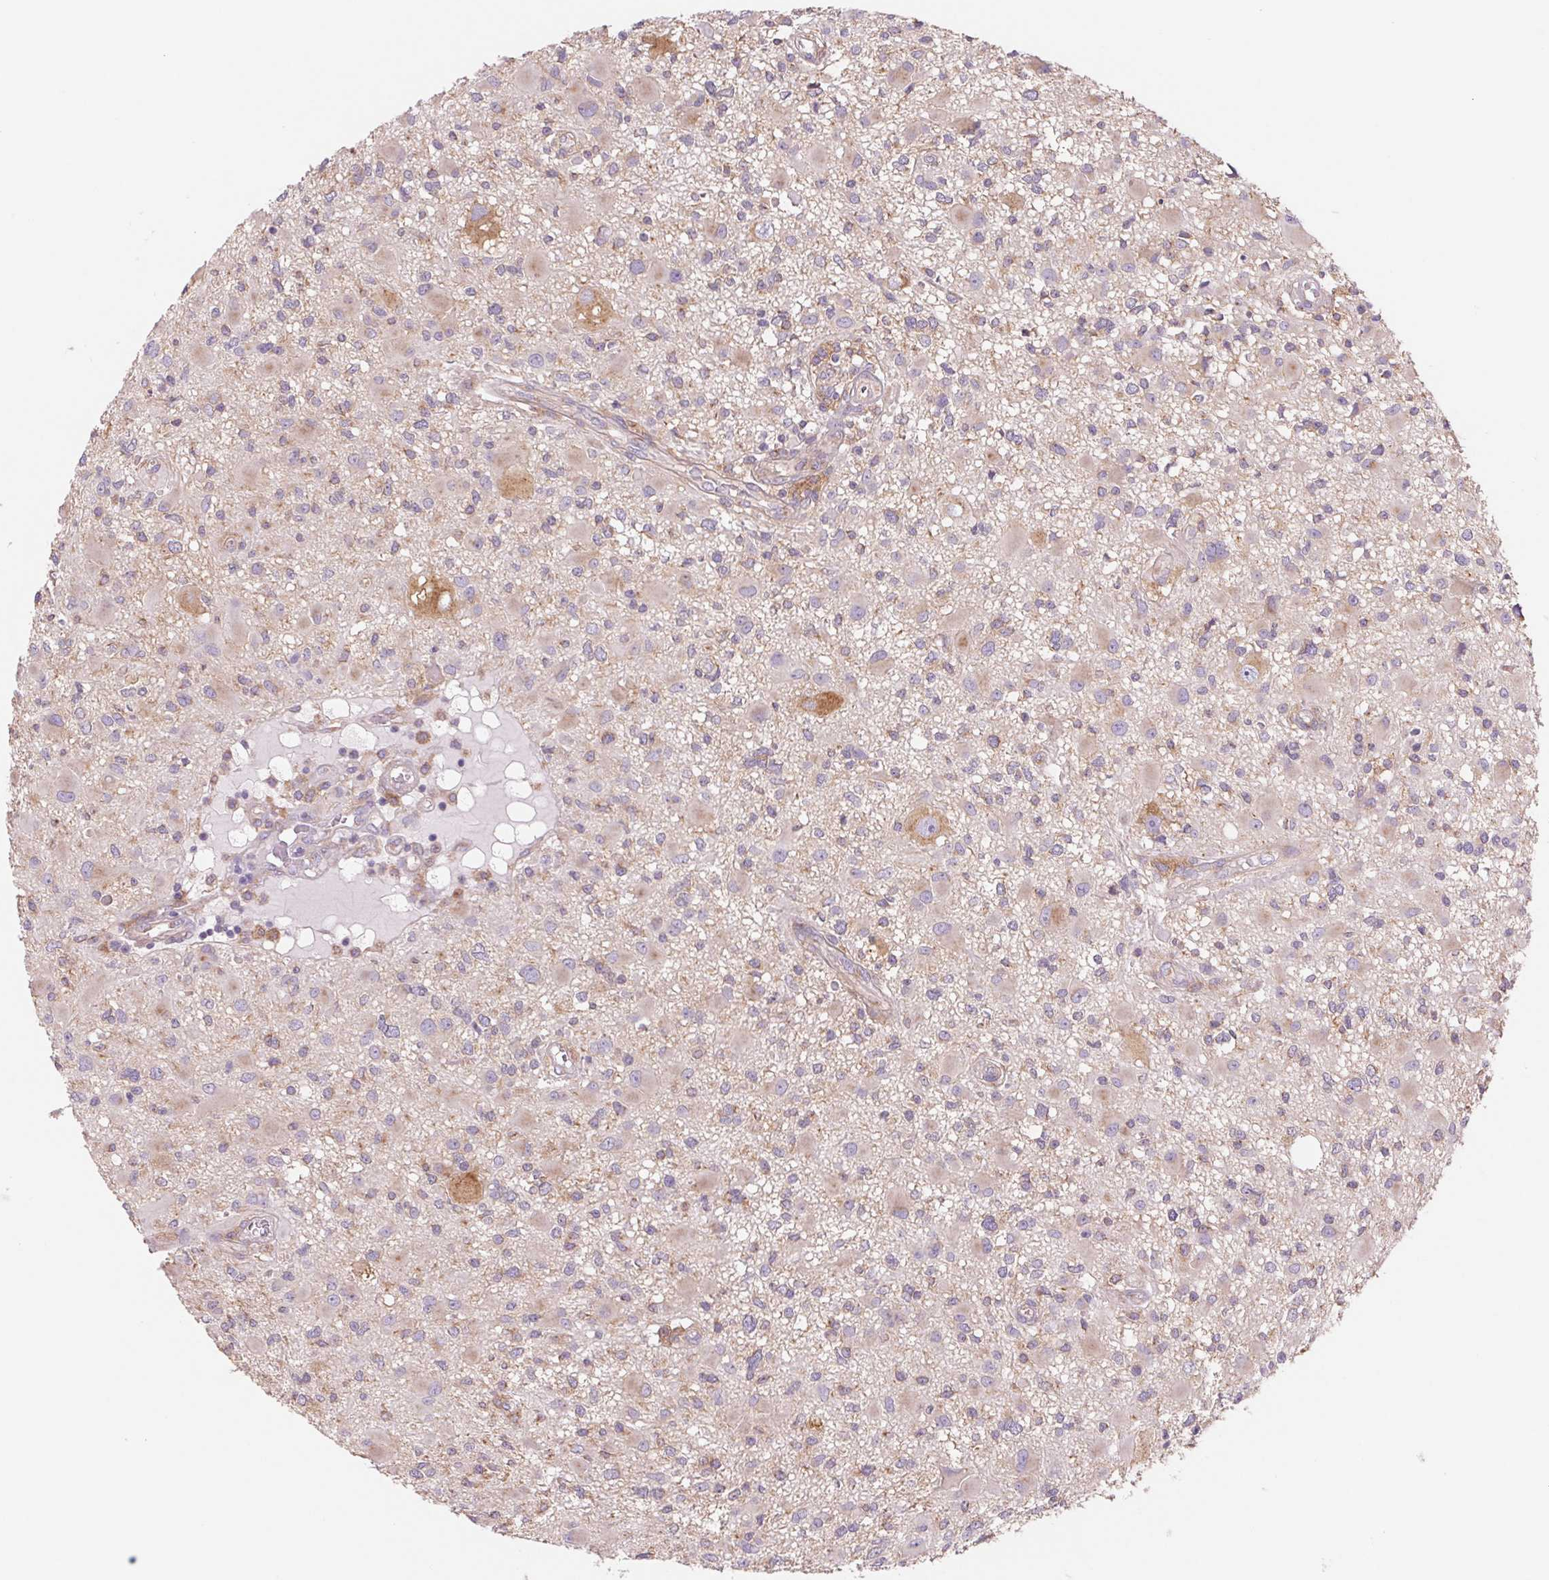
{"staining": {"intensity": "weak", "quantity": "<25%", "location": "cytoplasmic/membranous"}, "tissue": "glioma", "cell_type": "Tumor cells", "image_type": "cancer", "snomed": [{"axis": "morphology", "description": "Glioma, malignant, High grade"}, {"axis": "topography", "description": "Brain"}], "caption": "Immunohistochemical staining of human malignant glioma (high-grade) displays no significant expression in tumor cells. (DAB (3,3'-diaminobenzidine) immunohistochemistry with hematoxylin counter stain).", "gene": "RAB1A", "patient": {"sex": "male", "age": 54}}